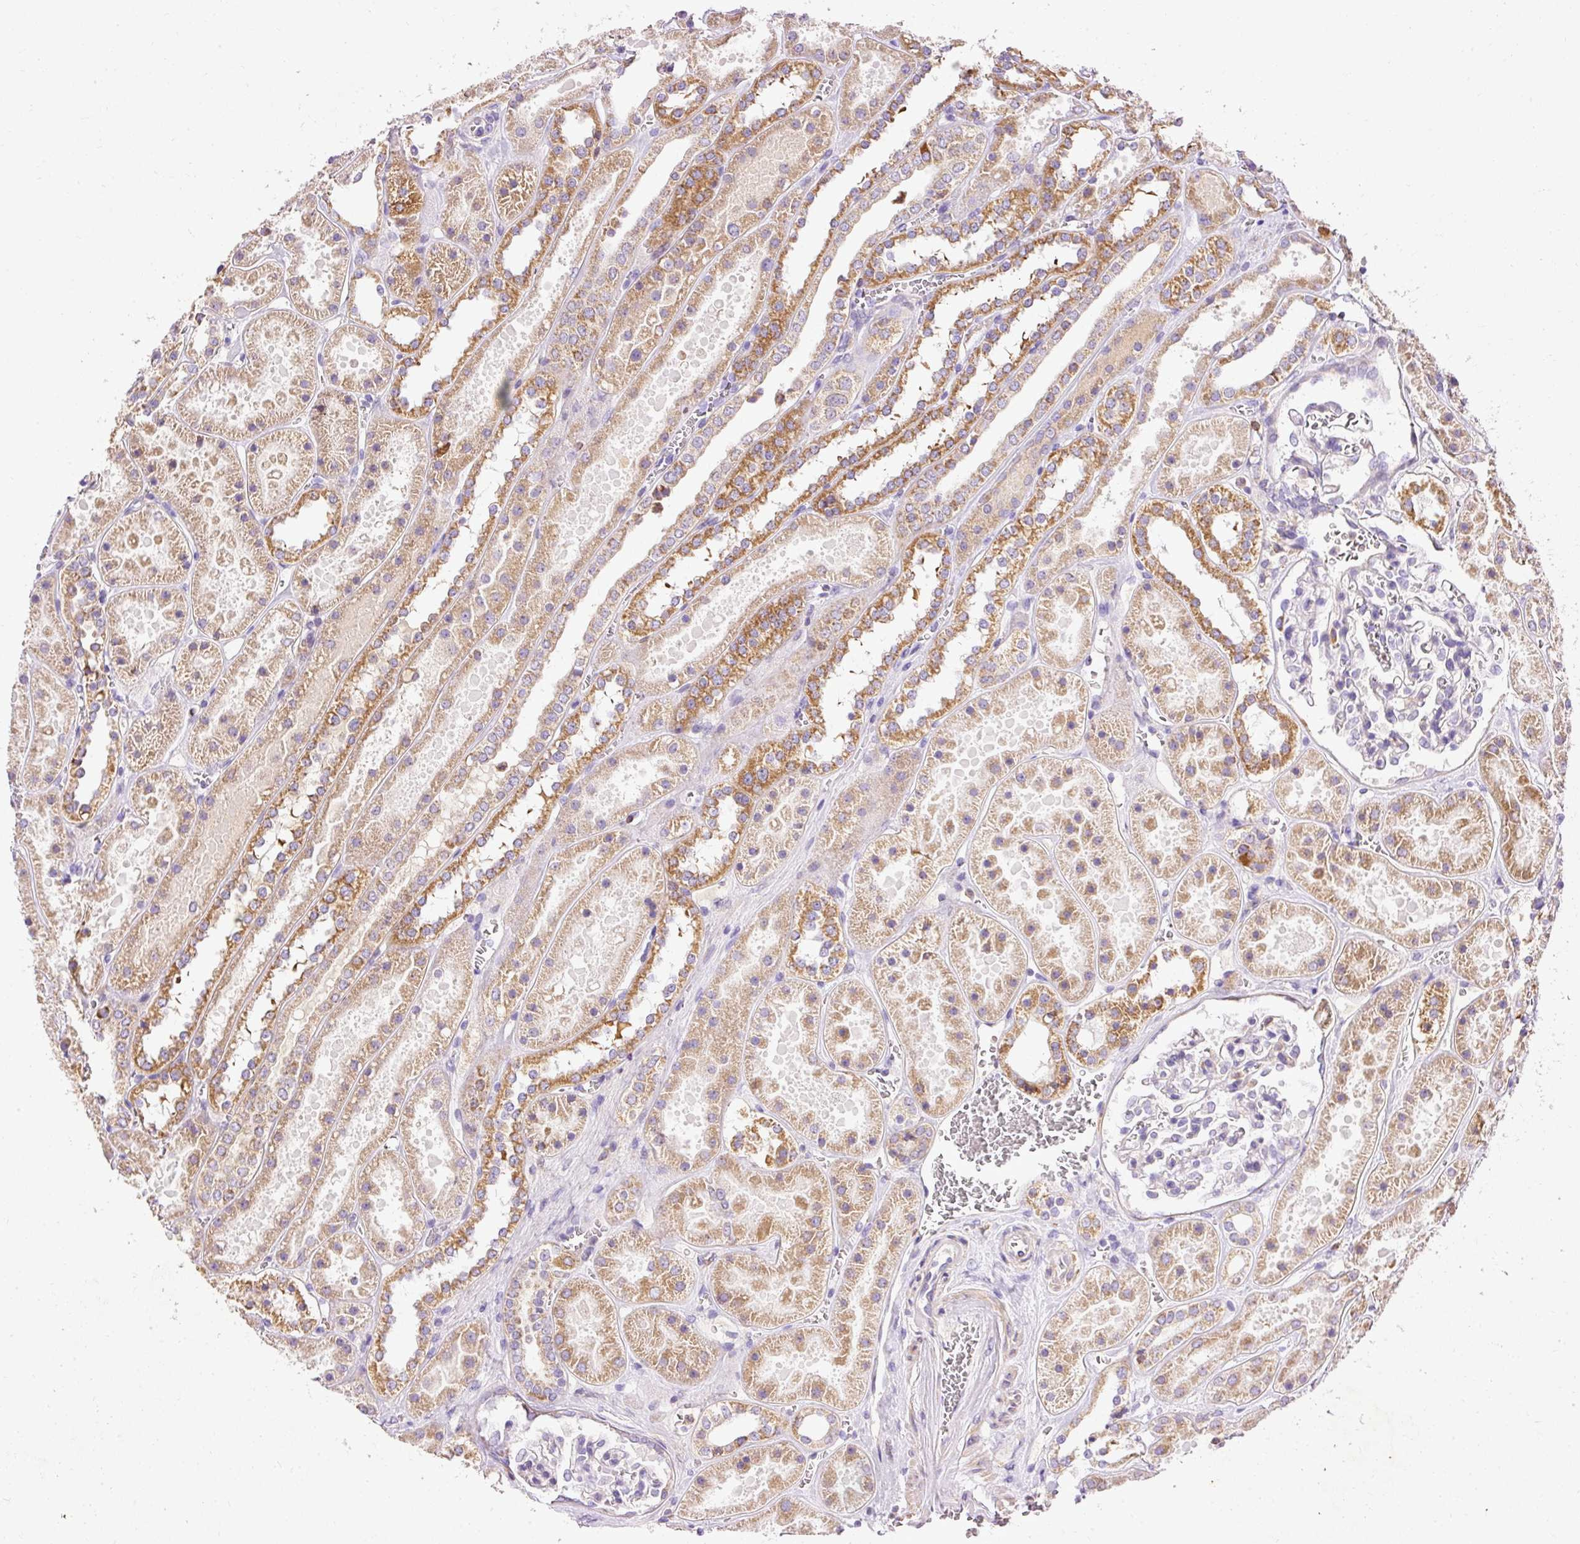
{"staining": {"intensity": "negative", "quantity": "none", "location": "none"}, "tissue": "kidney", "cell_type": "Cells in glomeruli", "image_type": "normal", "snomed": [{"axis": "morphology", "description": "Normal tissue, NOS"}, {"axis": "topography", "description": "Kidney"}], "caption": "Immunohistochemistry (IHC) of benign human kidney shows no expression in cells in glomeruli. Nuclei are stained in blue.", "gene": "IMMT", "patient": {"sex": "female", "age": 41}}